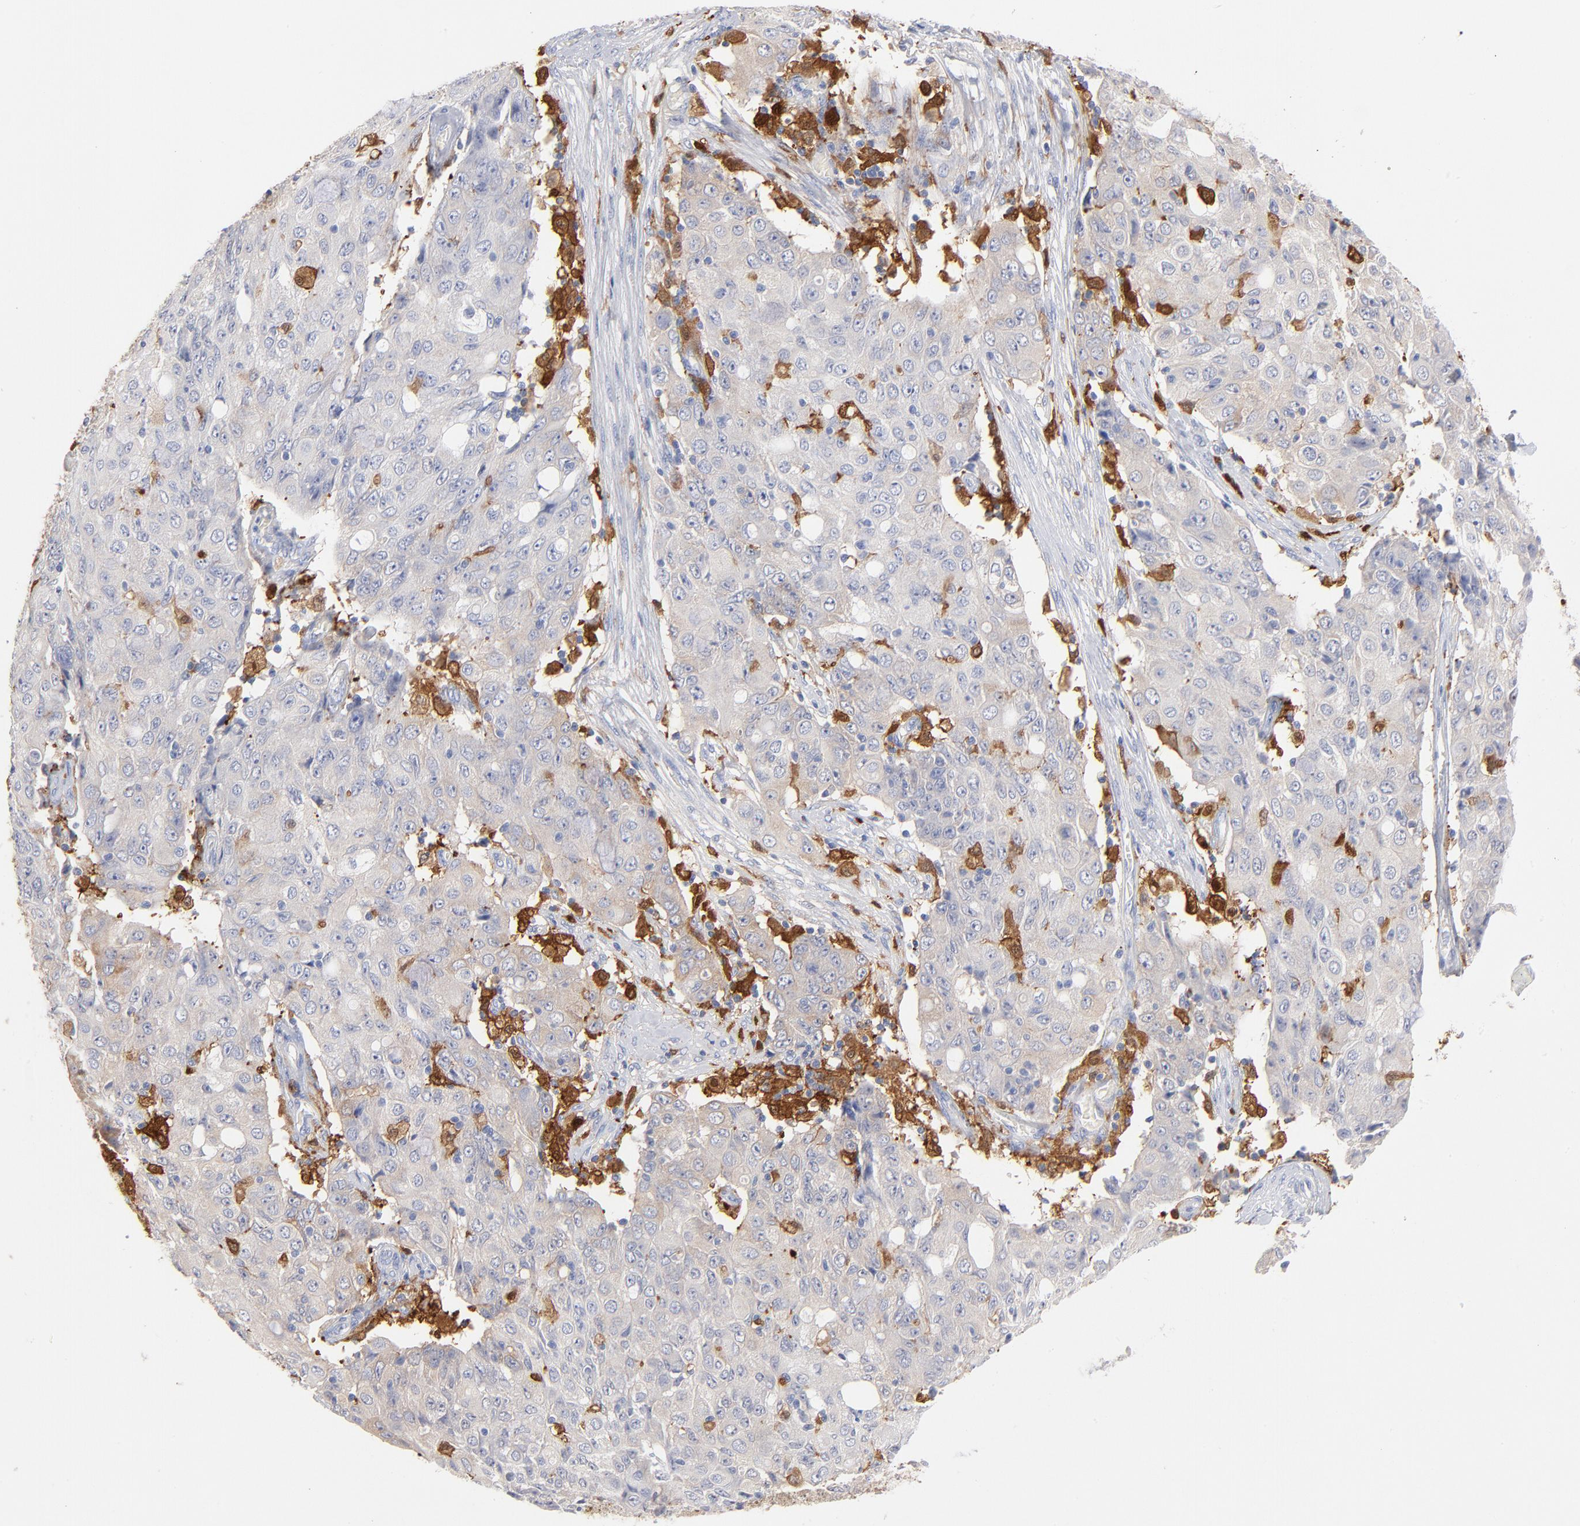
{"staining": {"intensity": "negative", "quantity": "none", "location": "none"}, "tissue": "ovarian cancer", "cell_type": "Tumor cells", "image_type": "cancer", "snomed": [{"axis": "morphology", "description": "Carcinoma, endometroid"}, {"axis": "topography", "description": "Ovary"}], "caption": "Tumor cells are negative for brown protein staining in ovarian endometroid carcinoma.", "gene": "IFIT2", "patient": {"sex": "female", "age": 42}}